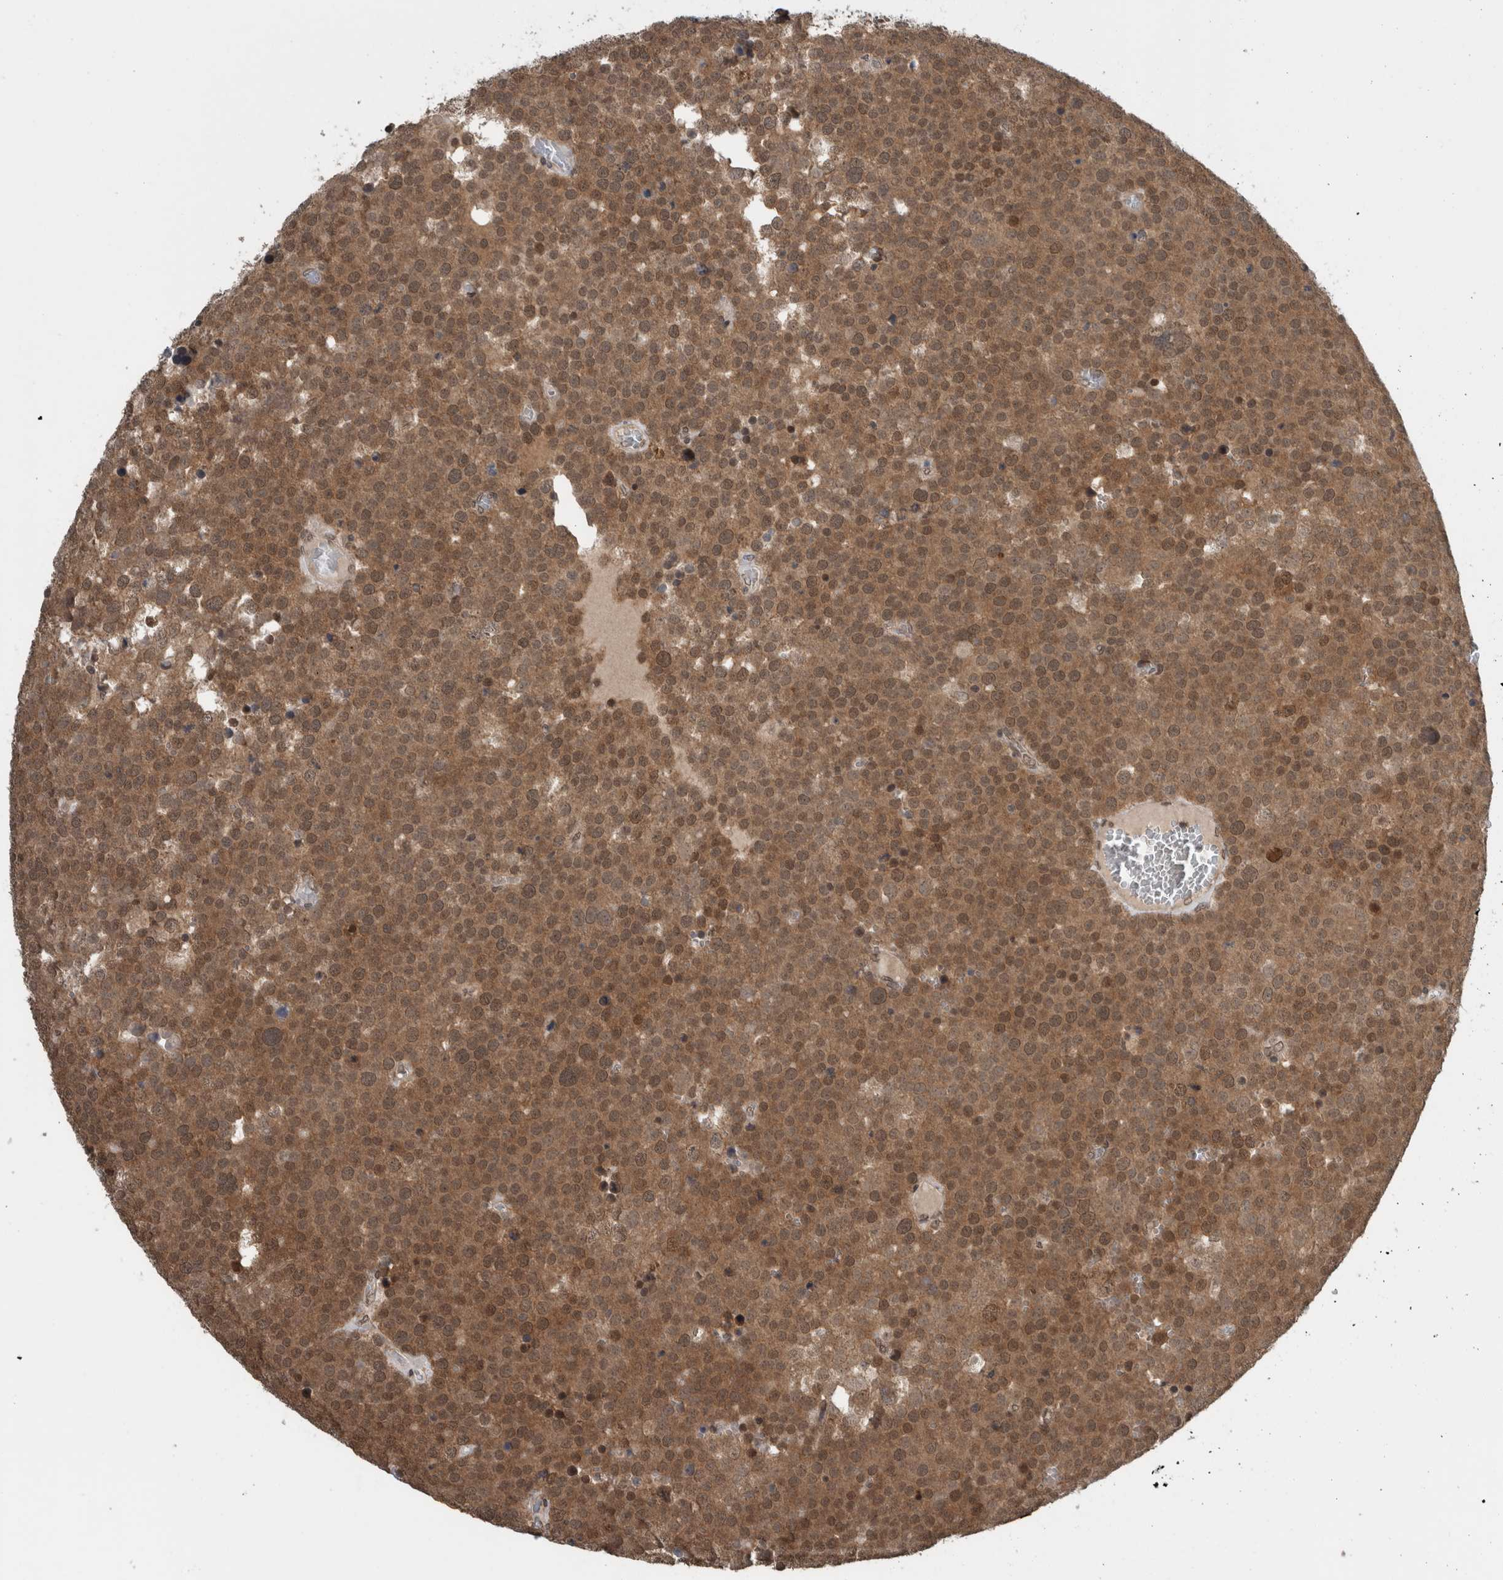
{"staining": {"intensity": "moderate", "quantity": ">75%", "location": "cytoplasmic/membranous"}, "tissue": "testis cancer", "cell_type": "Tumor cells", "image_type": "cancer", "snomed": [{"axis": "morphology", "description": "Seminoma, NOS"}, {"axis": "topography", "description": "Testis"}], "caption": "Brown immunohistochemical staining in testis cancer (seminoma) demonstrates moderate cytoplasmic/membranous positivity in about >75% of tumor cells.", "gene": "SPAG7", "patient": {"sex": "male", "age": 71}}